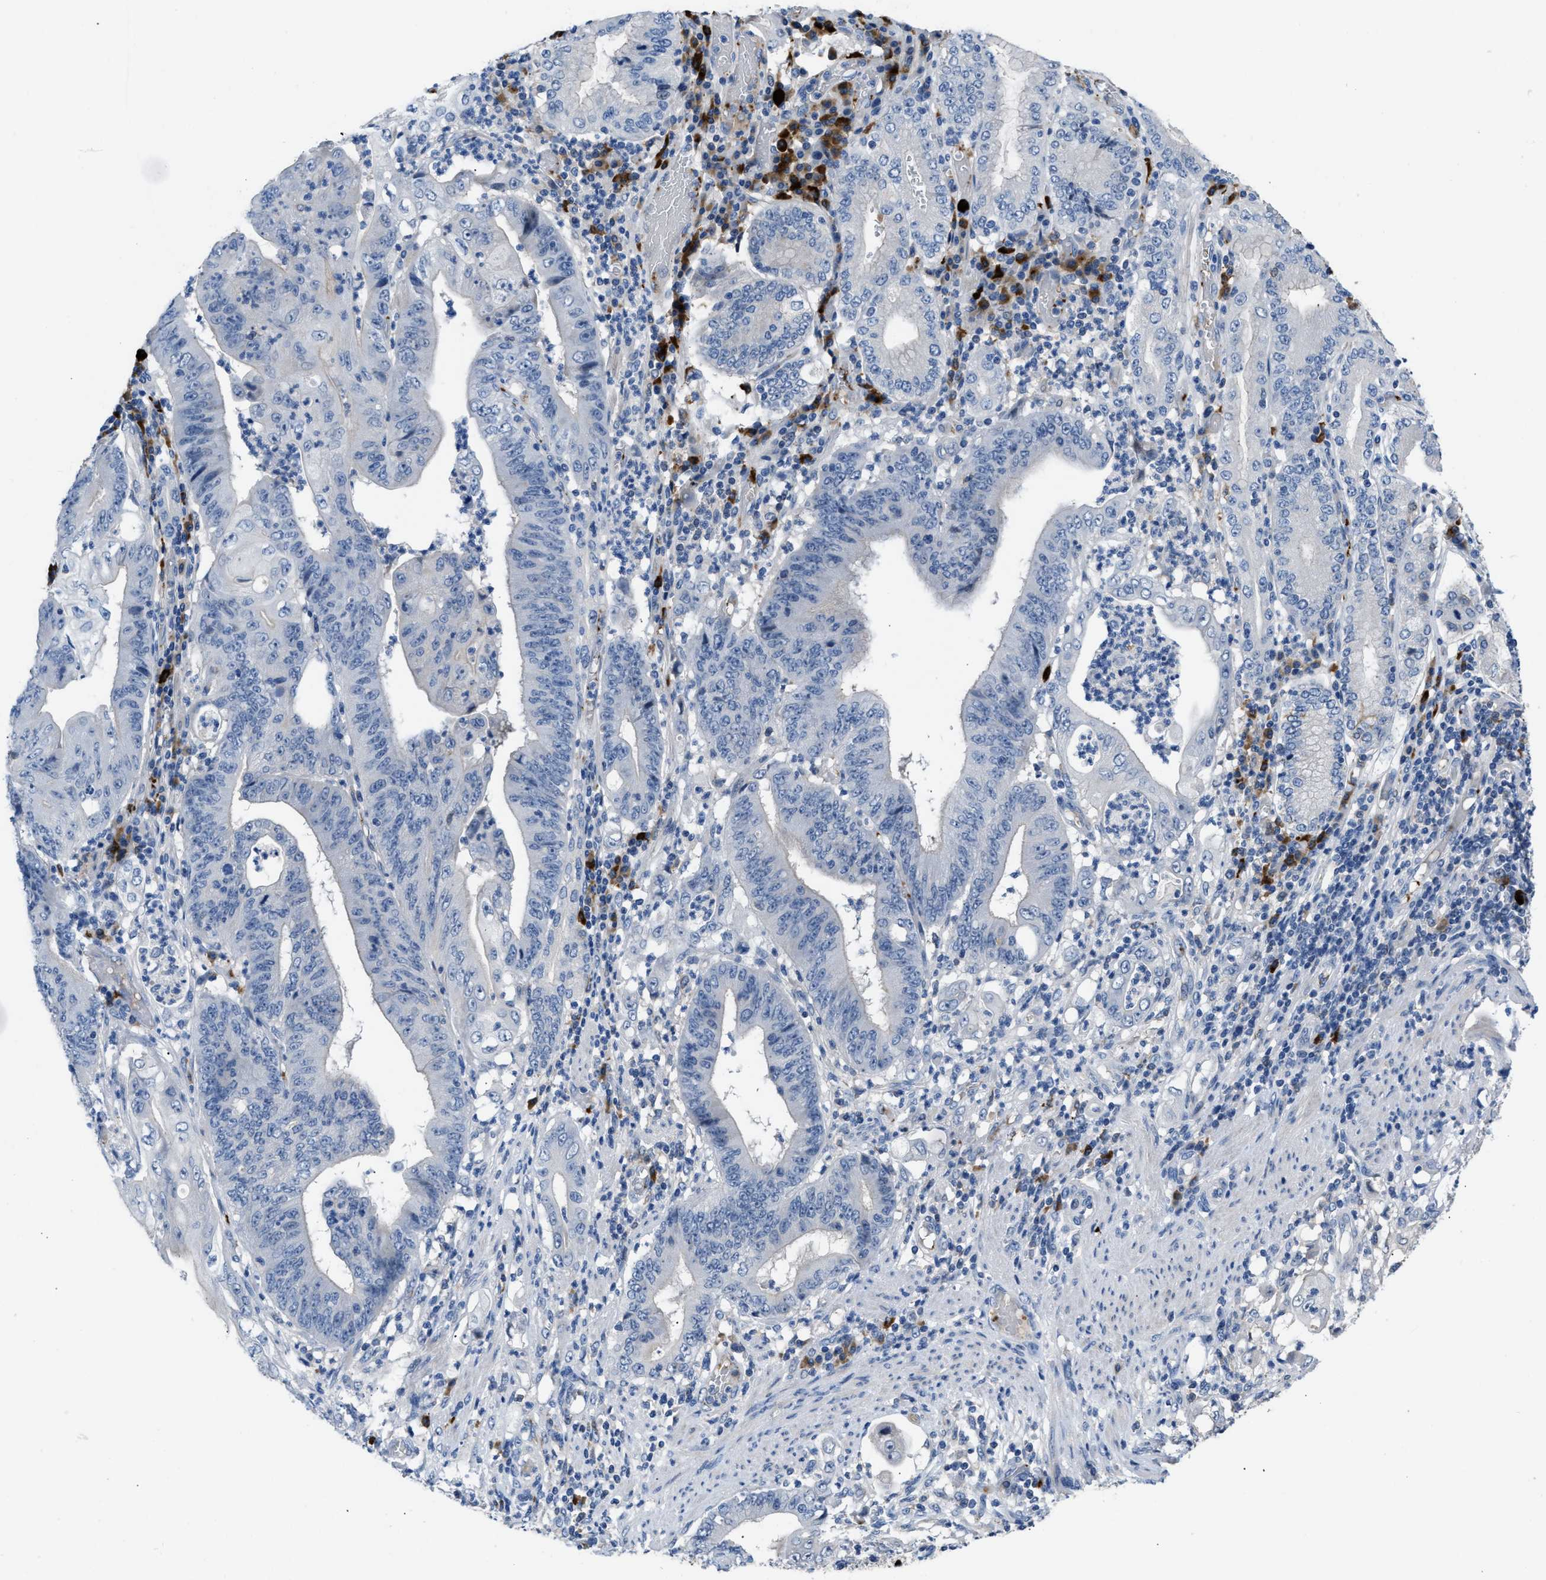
{"staining": {"intensity": "negative", "quantity": "none", "location": "none"}, "tissue": "stomach cancer", "cell_type": "Tumor cells", "image_type": "cancer", "snomed": [{"axis": "morphology", "description": "Adenocarcinoma, NOS"}, {"axis": "topography", "description": "Stomach"}], "caption": "A high-resolution micrograph shows immunohistochemistry (IHC) staining of stomach adenocarcinoma, which reveals no significant staining in tumor cells. The staining was performed using DAB (3,3'-diaminobenzidine) to visualize the protein expression in brown, while the nuclei were stained in blue with hematoxylin (Magnification: 20x).", "gene": "FGF18", "patient": {"sex": "female", "age": 73}}